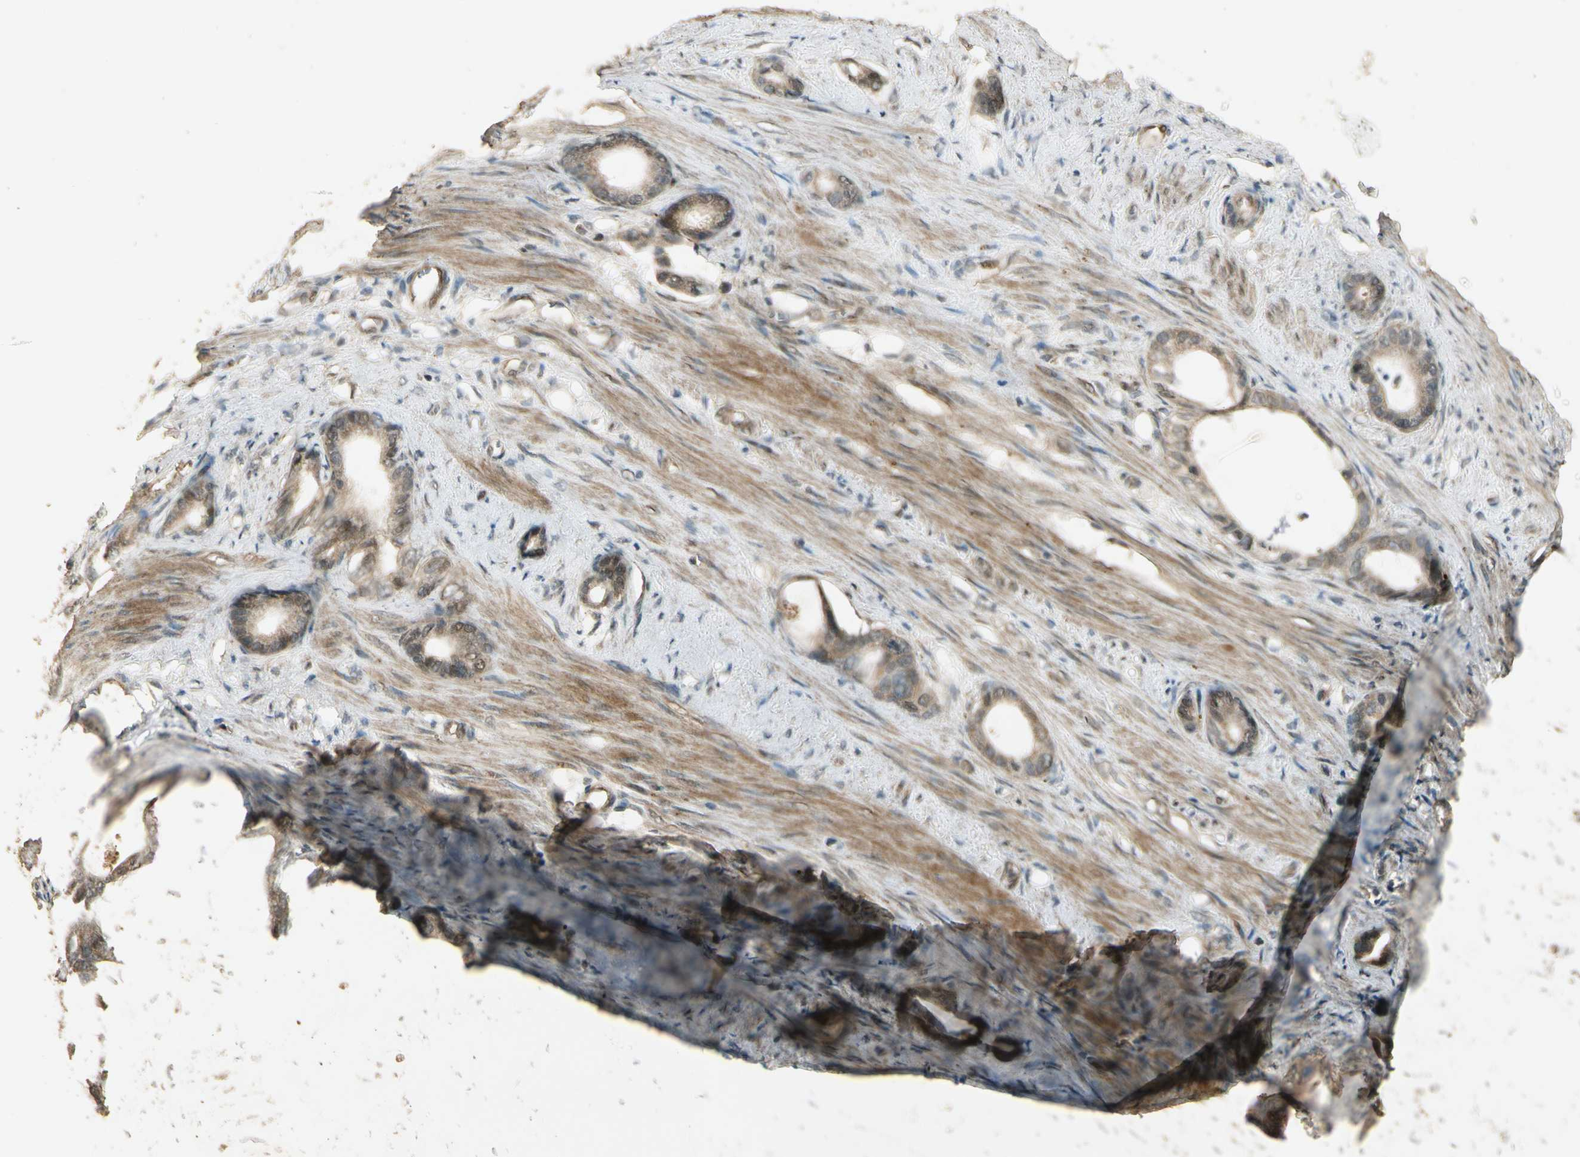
{"staining": {"intensity": "weak", "quantity": ">75%", "location": "cytoplasmic/membranous"}, "tissue": "stomach cancer", "cell_type": "Tumor cells", "image_type": "cancer", "snomed": [{"axis": "morphology", "description": "Adenocarcinoma, NOS"}, {"axis": "topography", "description": "Stomach"}], "caption": "Human stomach cancer (adenocarcinoma) stained for a protein (brown) reveals weak cytoplasmic/membranous positive positivity in about >75% of tumor cells.", "gene": "GMEB2", "patient": {"sex": "female", "age": 75}}